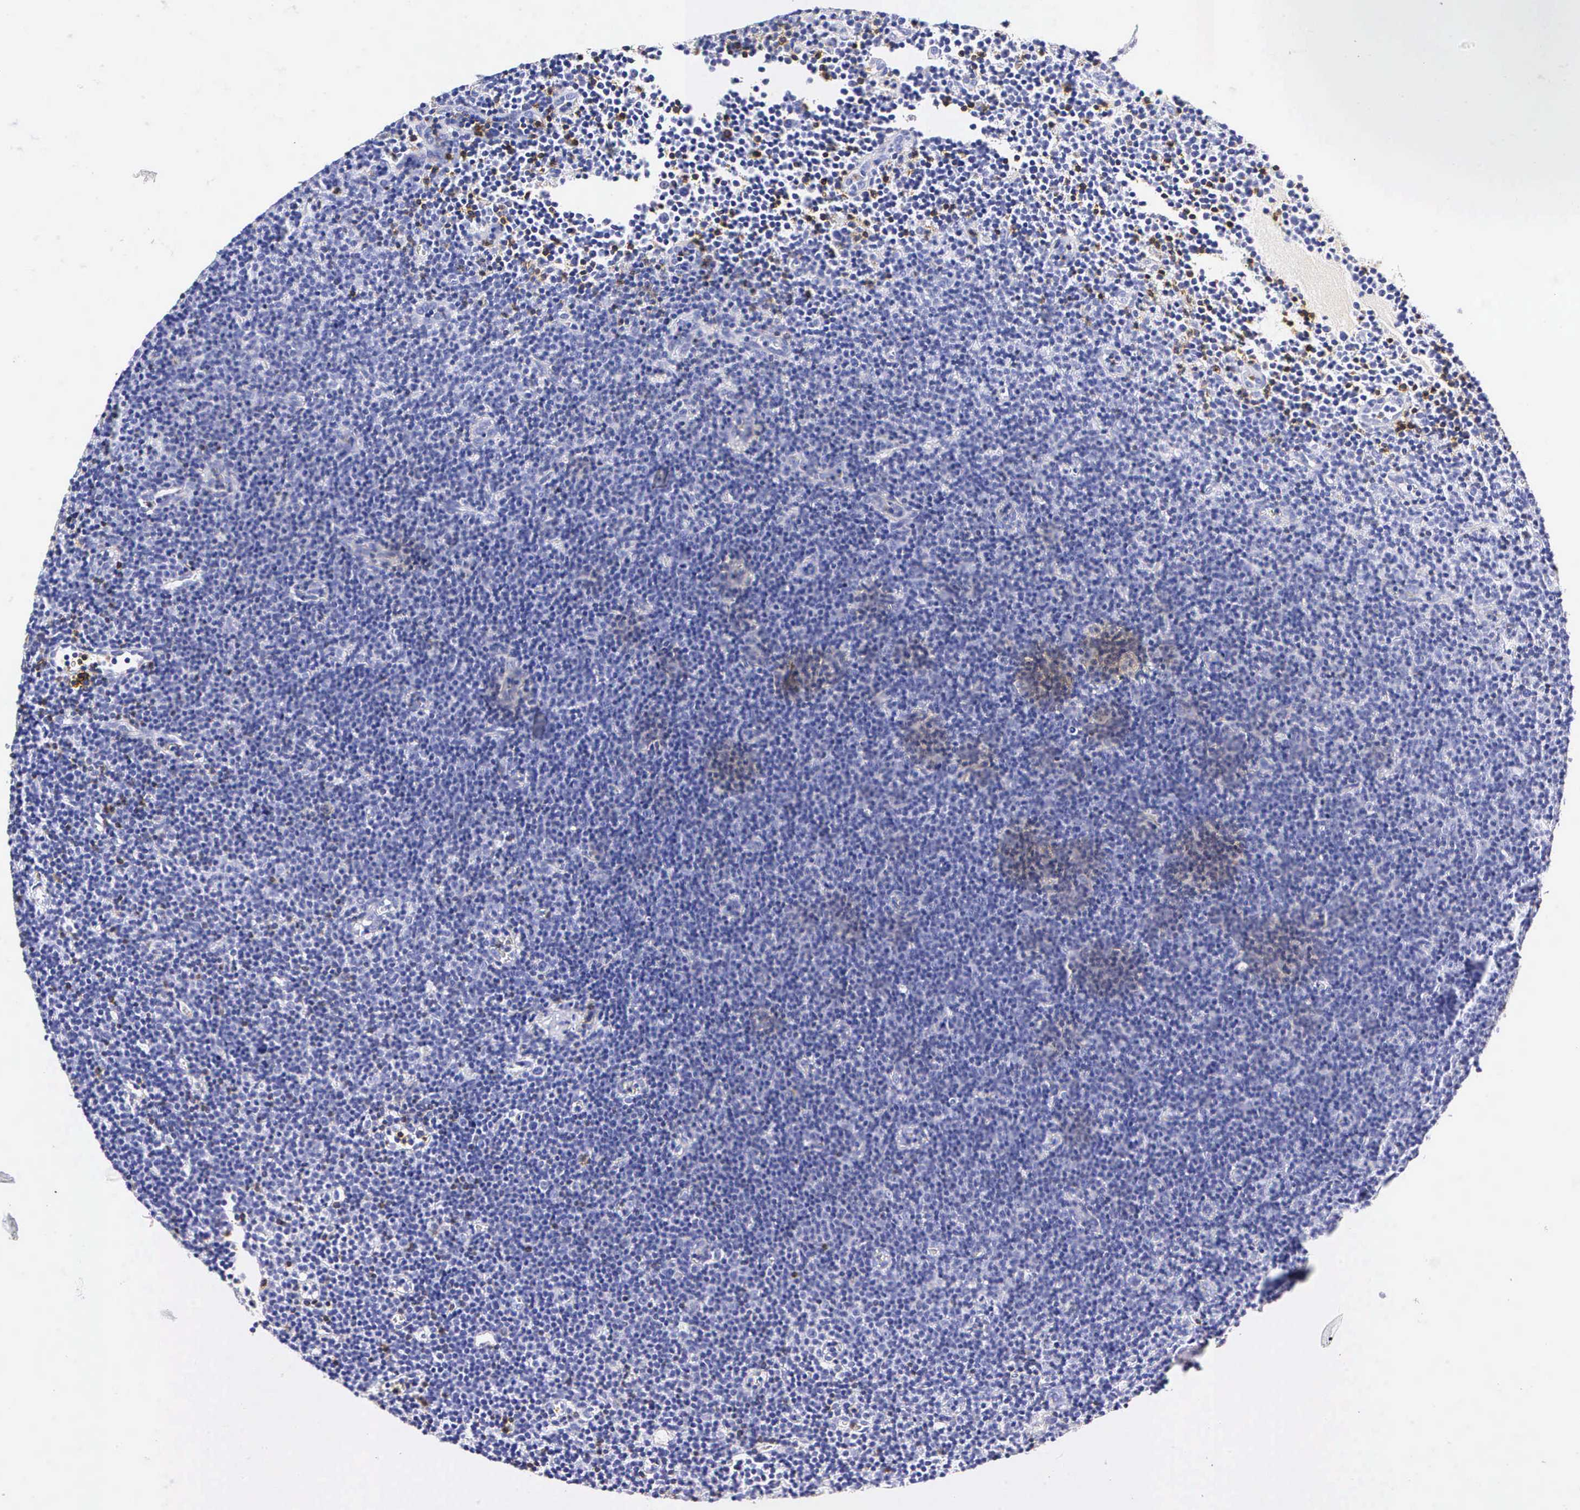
{"staining": {"intensity": "negative", "quantity": "none", "location": "none"}, "tissue": "lymphoma", "cell_type": "Tumor cells", "image_type": "cancer", "snomed": [{"axis": "morphology", "description": "Malignant lymphoma, non-Hodgkin's type, Low grade"}, {"axis": "topography", "description": "Lymph node"}], "caption": "Tumor cells show no significant protein expression in lymphoma.", "gene": "CD3E", "patient": {"sex": "male", "age": 57}}